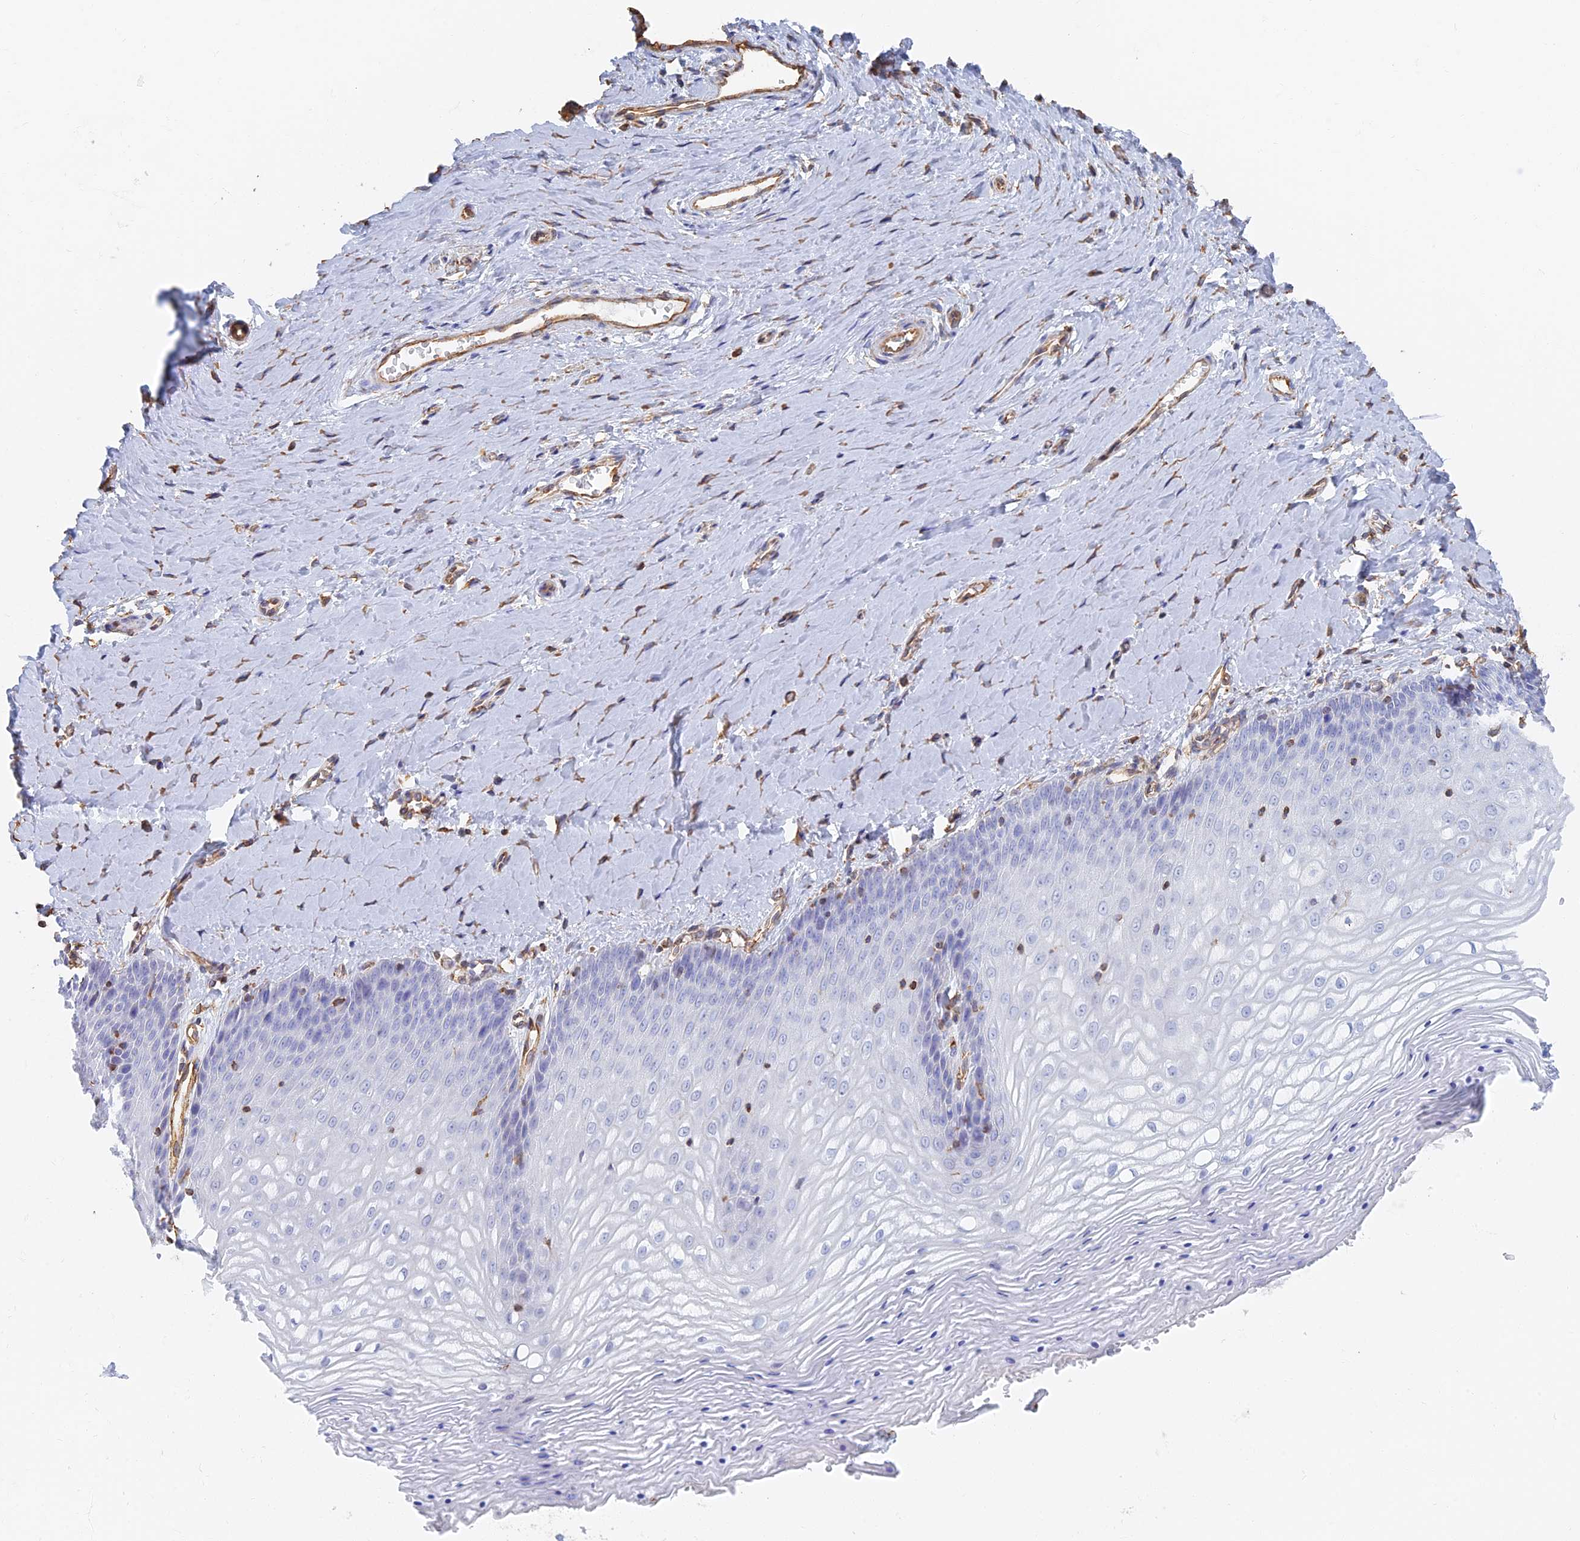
{"staining": {"intensity": "negative", "quantity": "none", "location": "none"}, "tissue": "vagina", "cell_type": "Squamous epithelial cells", "image_type": "normal", "snomed": [{"axis": "morphology", "description": "Normal tissue, NOS"}, {"axis": "topography", "description": "Vagina"}], "caption": "Immunohistochemistry histopathology image of normal vagina stained for a protein (brown), which displays no positivity in squamous epithelial cells.", "gene": "RMC1", "patient": {"sex": "female", "age": 65}}